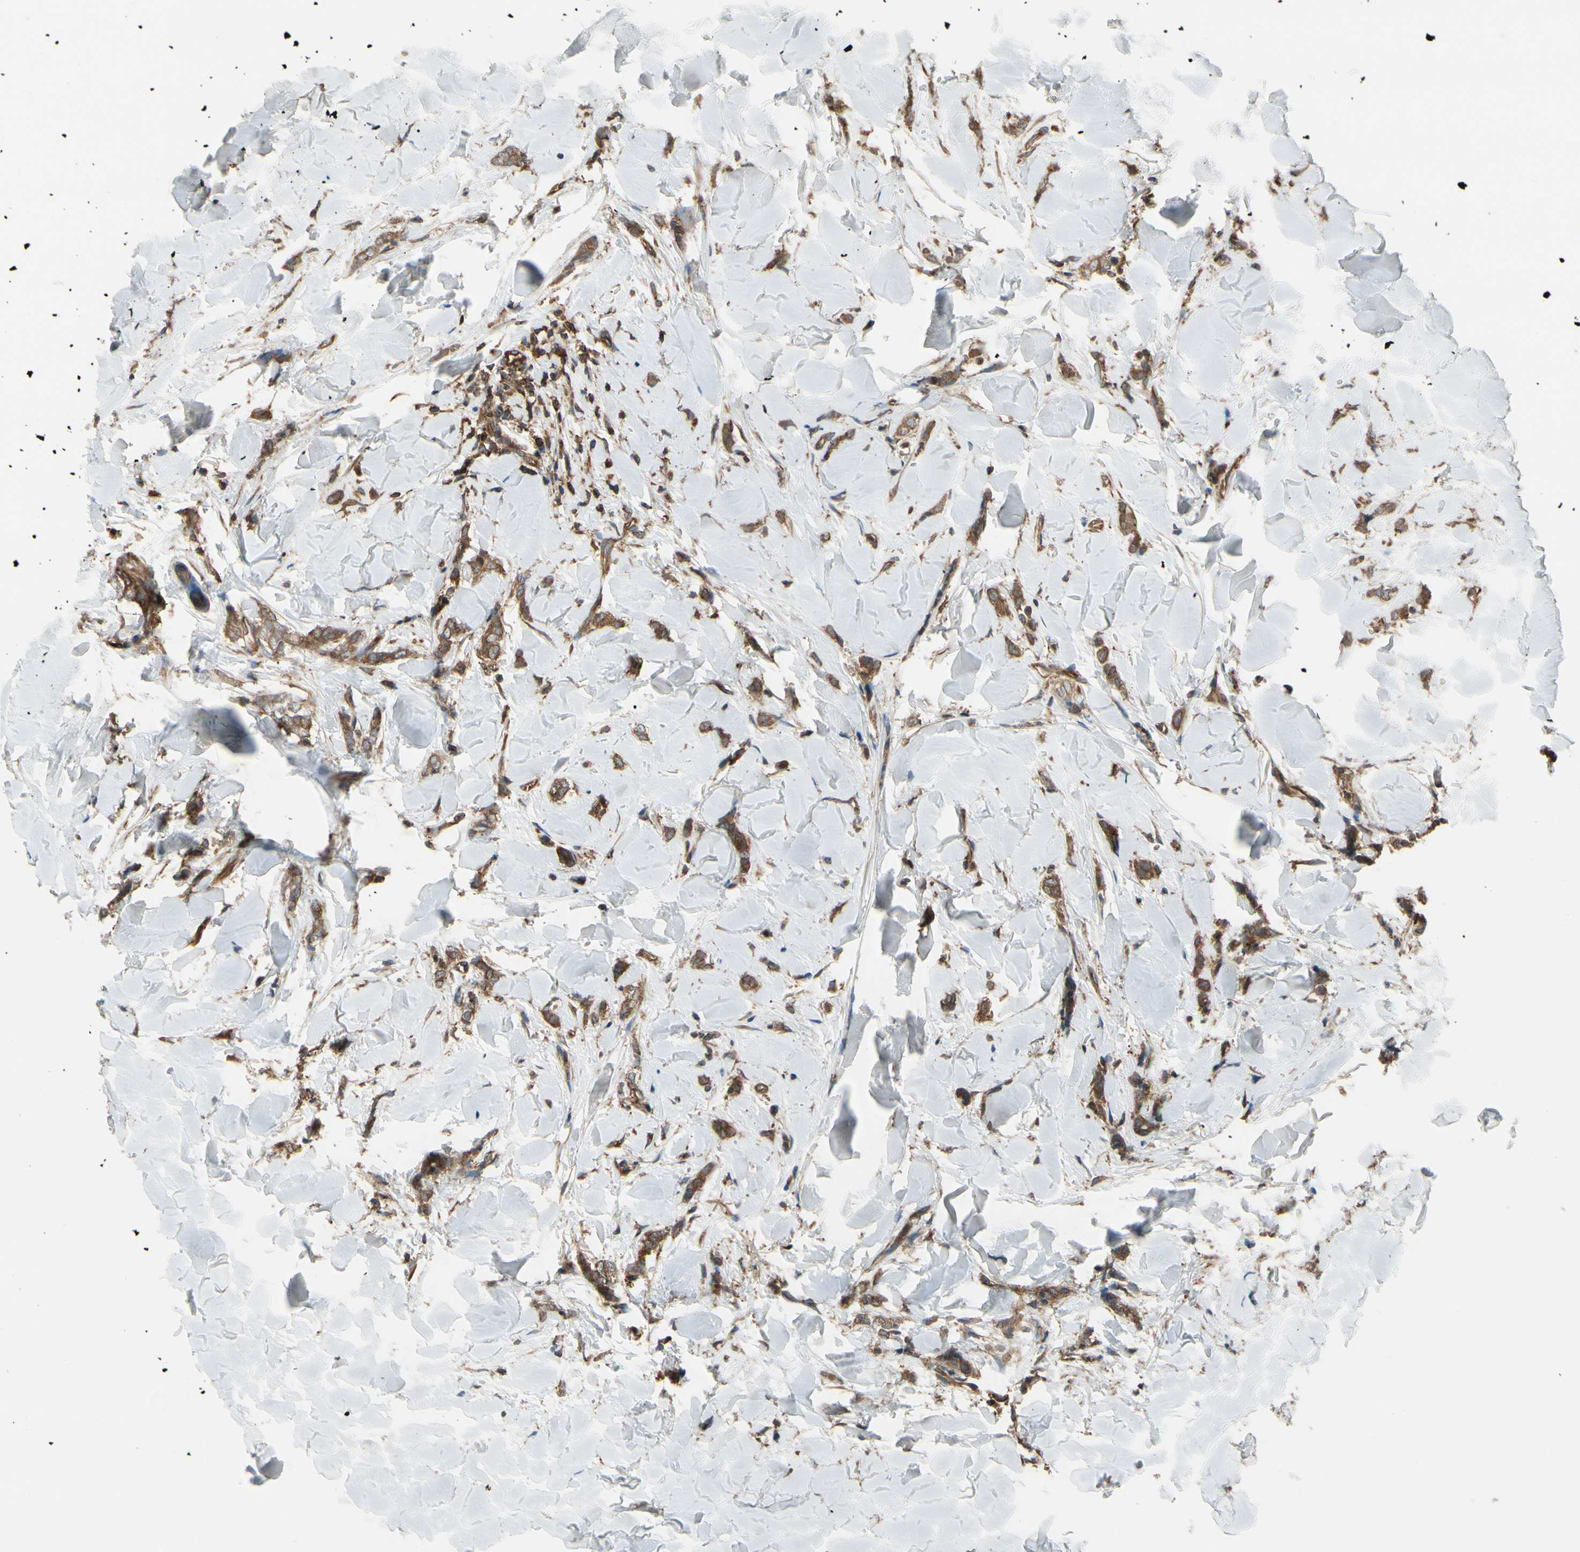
{"staining": {"intensity": "moderate", "quantity": ">75%", "location": "cytoplasmic/membranous"}, "tissue": "breast cancer", "cell_type": "Tumor cells", "image_type": "cancer", "snomed": [{"axis": "morphology", "description": "Lobular carcinoma"}, {"axis": "topography", "description": "Skin"}, {"axis": "topography", "description": "Breast"}], "caption": "Breast cancer (lobular carcinoma) stained for a protein displays moderate cytoplasmic/membranous positivity in tumor cells.", "gene": "EPS15", "patient": {"sex": "female", "age": 46}}